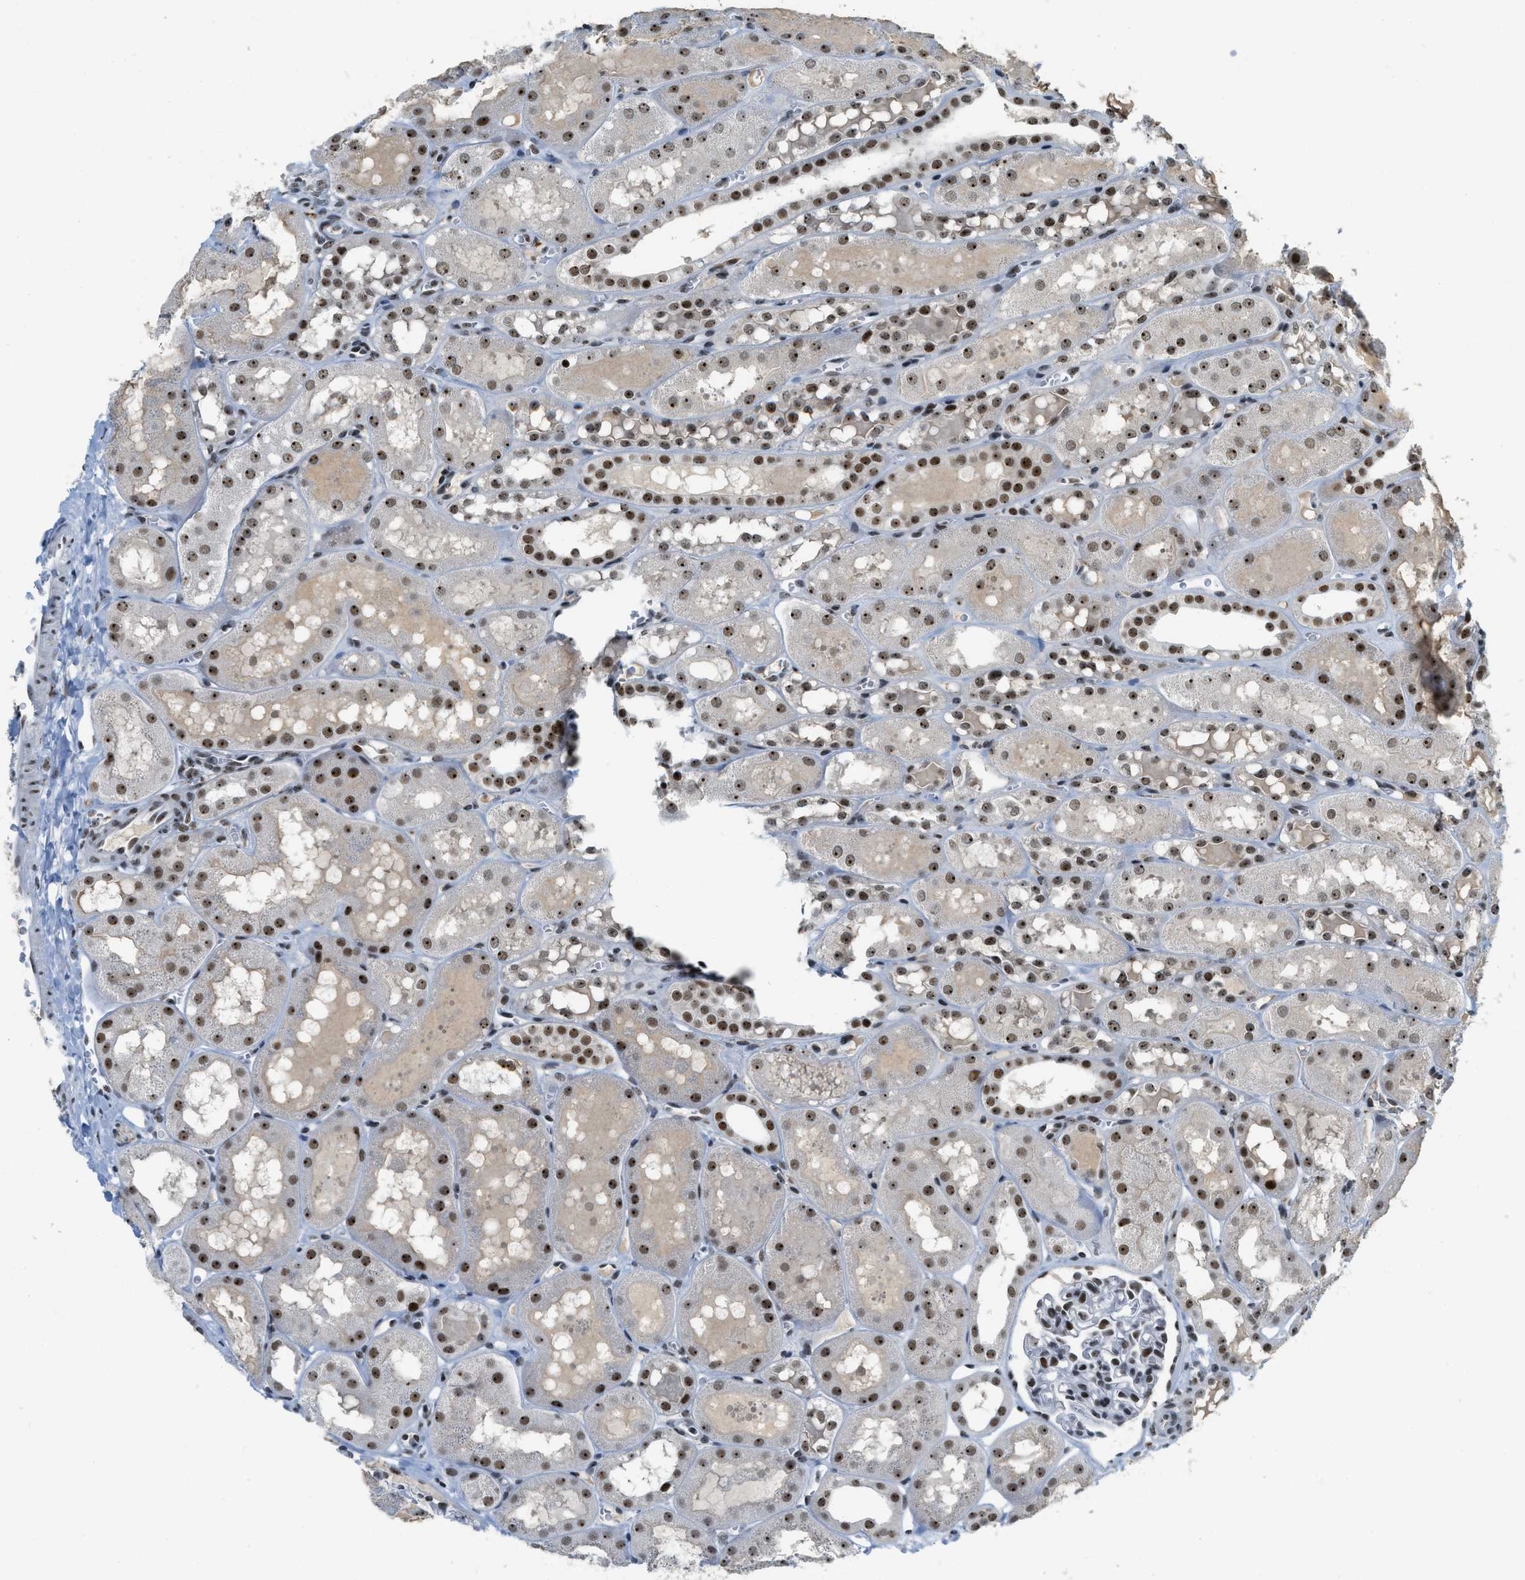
{"staining": {"intensity": "moderate", "quantity": "25%-75%", "location": "nuclear"}, "tissue": "kidney", "cell_type": "Cells in glomeruli", "image_type": "normal", "snomed": [{"axis": "morphology", "description": "Normal tissue, NOS"}, {"axis": "topography", "description": "Kidney"}, {"axis": "topography", "description": "Urinary bladder"}], "caption": "Kidney stained with IHC shows moderate nuclear expression in about 25%-75% of cells in glomeruli. The staining is performed using DAB brown chromogen to label protein expression. The nuclei are counter-stained blue using hematoxylin.", "gene": "URB1", "patient": {"sex": "male", "age": 16}}